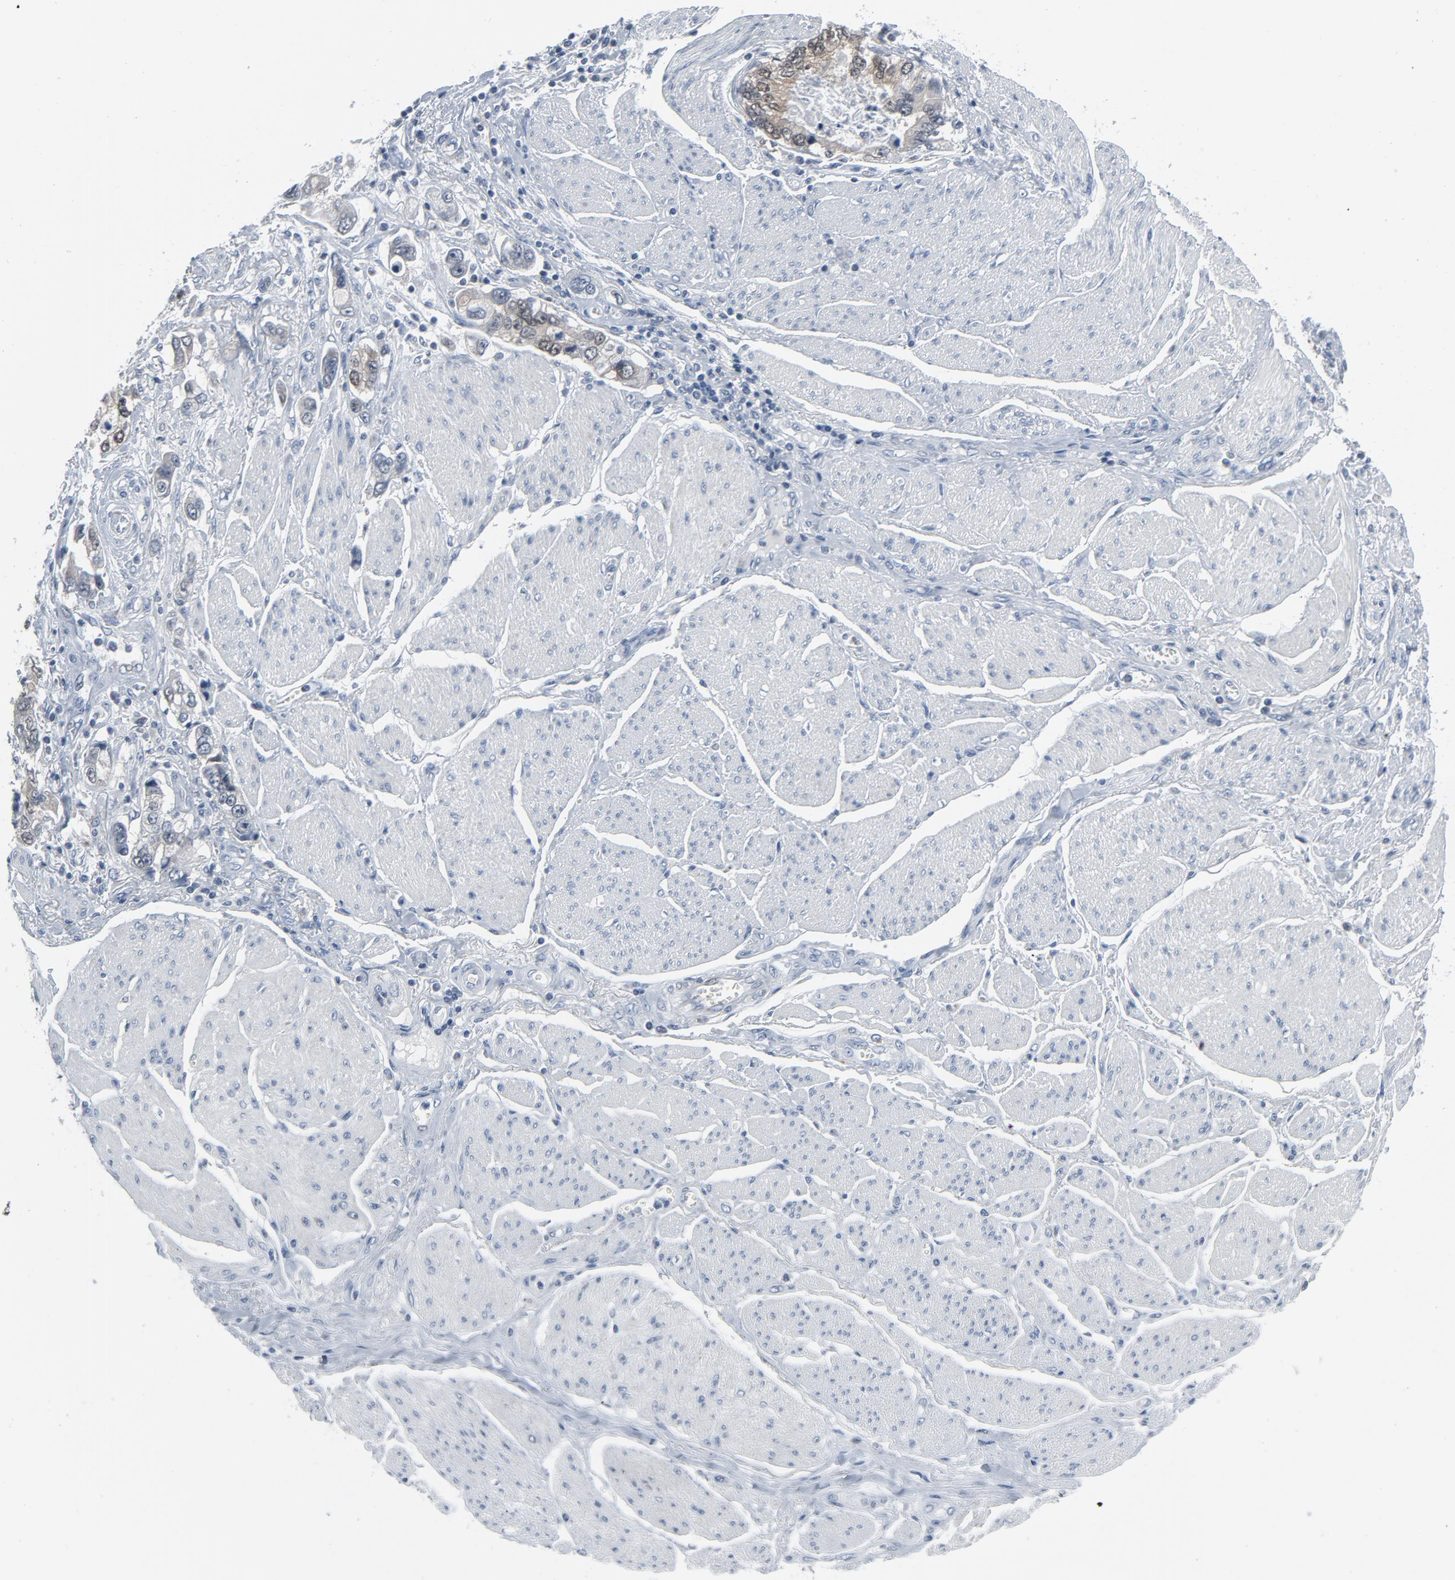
{"staining": {"intensity": "weak", "quantity": "25%-75%", "location": "cytoplasmic/membranous"}, "tissue": "stomach cancer", "cell_type": "Tumor cells", "image_type": "cancer", "snomed": [{"axis": "morphology", "description": "Adenocarcinoma, NOS"}, {"axis": "topography", "description": "Pancreas"}, {"axis": "topography", "description": "Stomach, upper"}], "caption": "Immunohistochemistry (IHC) (DAB) staining of human adenocarcinoma (stomach) demonstrates weak cytoplasmic/membranous protein expression in about 25%-75% of tumor cells.", "gene": "GPX2", "patient": {"sex": "male", "age": 77}}